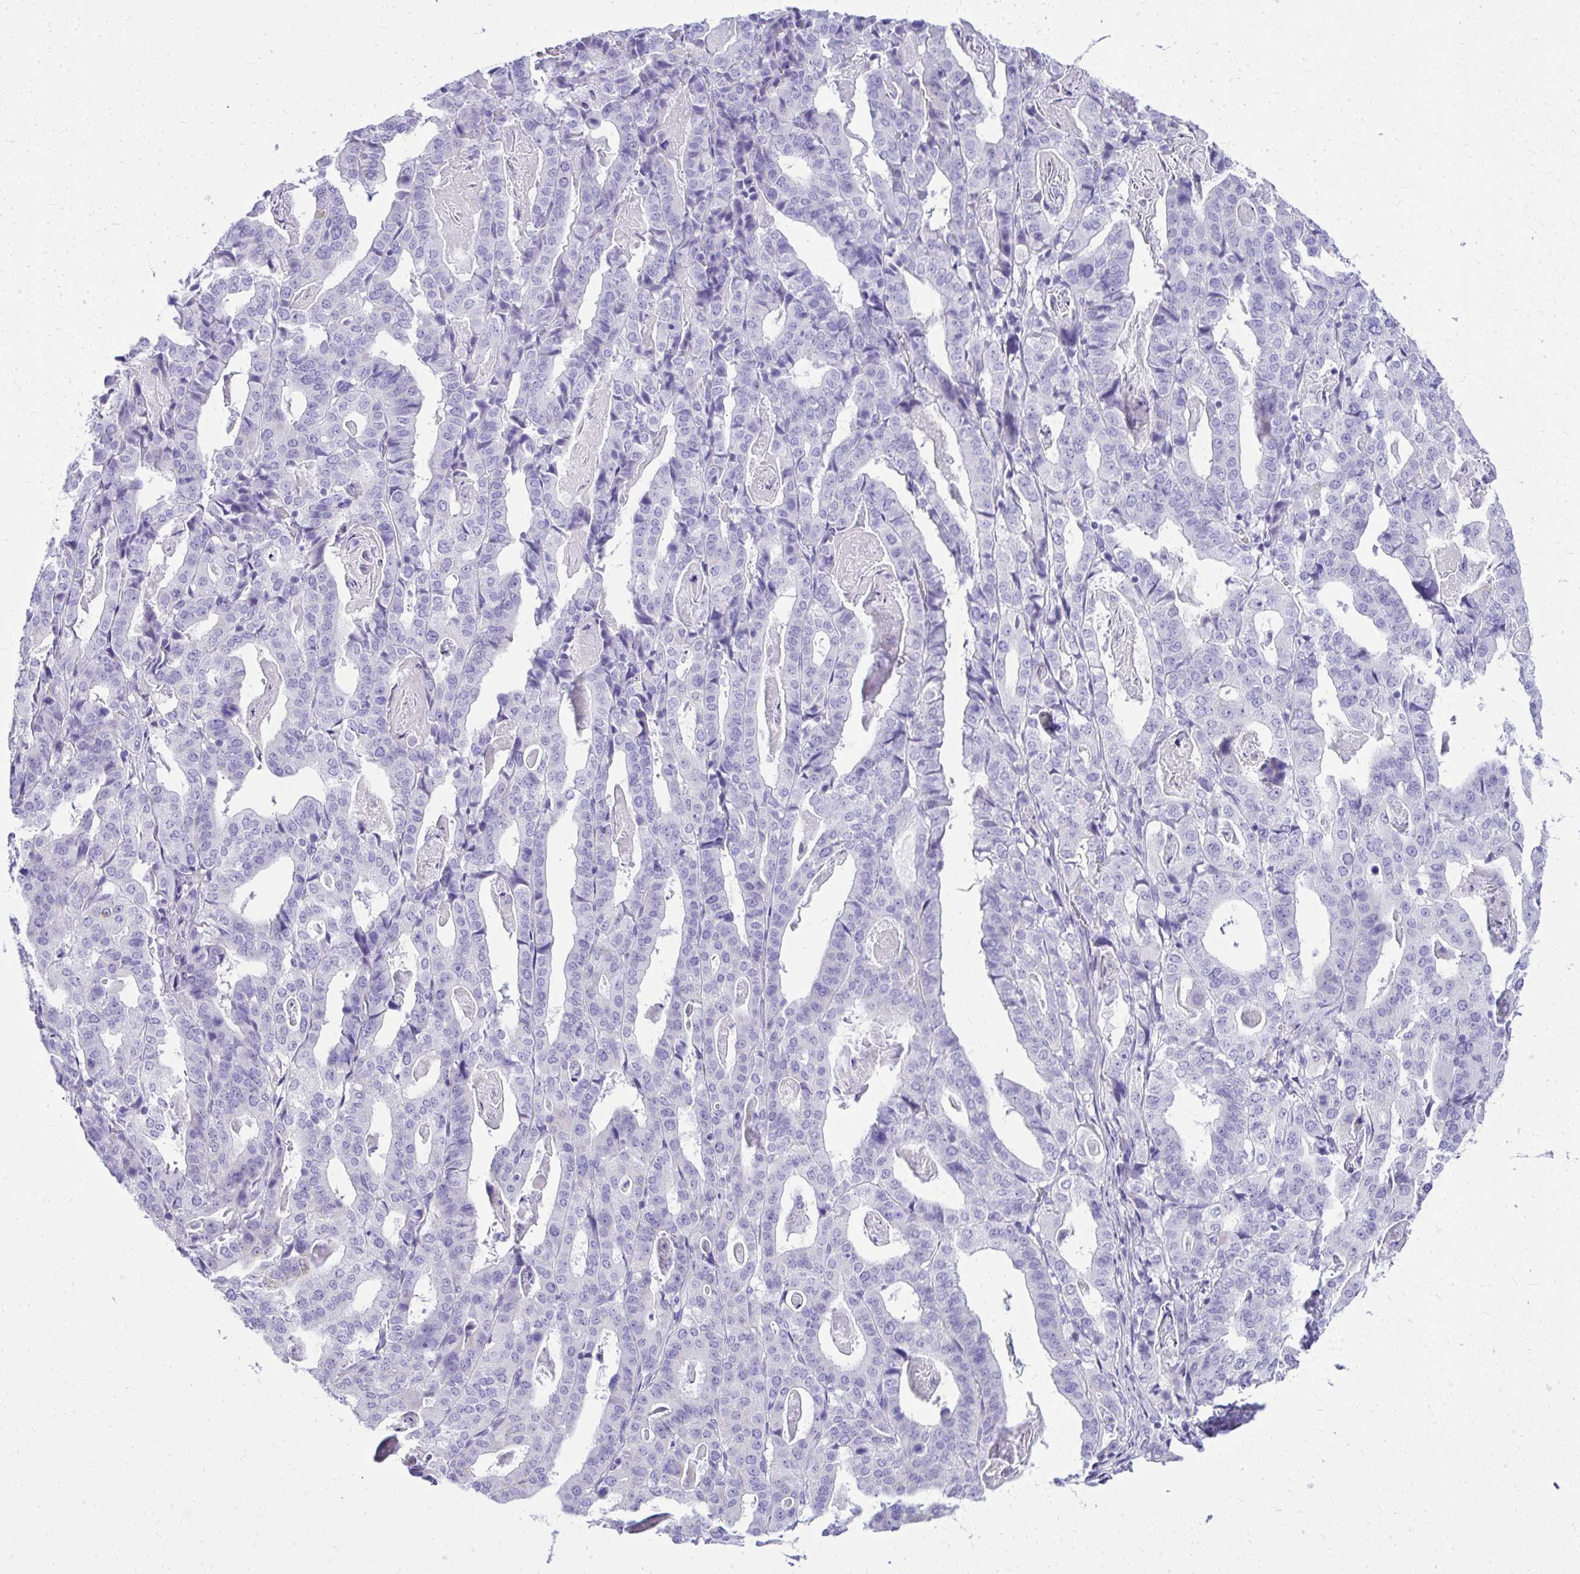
{"staining": {"intensity": "negative", "quantity": "none", "location": "none"}, "tissue": "stomach cancer", "cell_type": "Tumor cells", "image_type": "cancer", "snomed": [{"axis": "morphology", "description": "Adenocarcinoma, NOS"}, {"axis": "topography", "description": "Stomach"}], "caption": "Stomach adenocarcinoma was stained to show a protein in brown. There is no significant positivity in tumor cells.", "gene": "RALYL", "patient": {"sex": "male", "age": 48}}